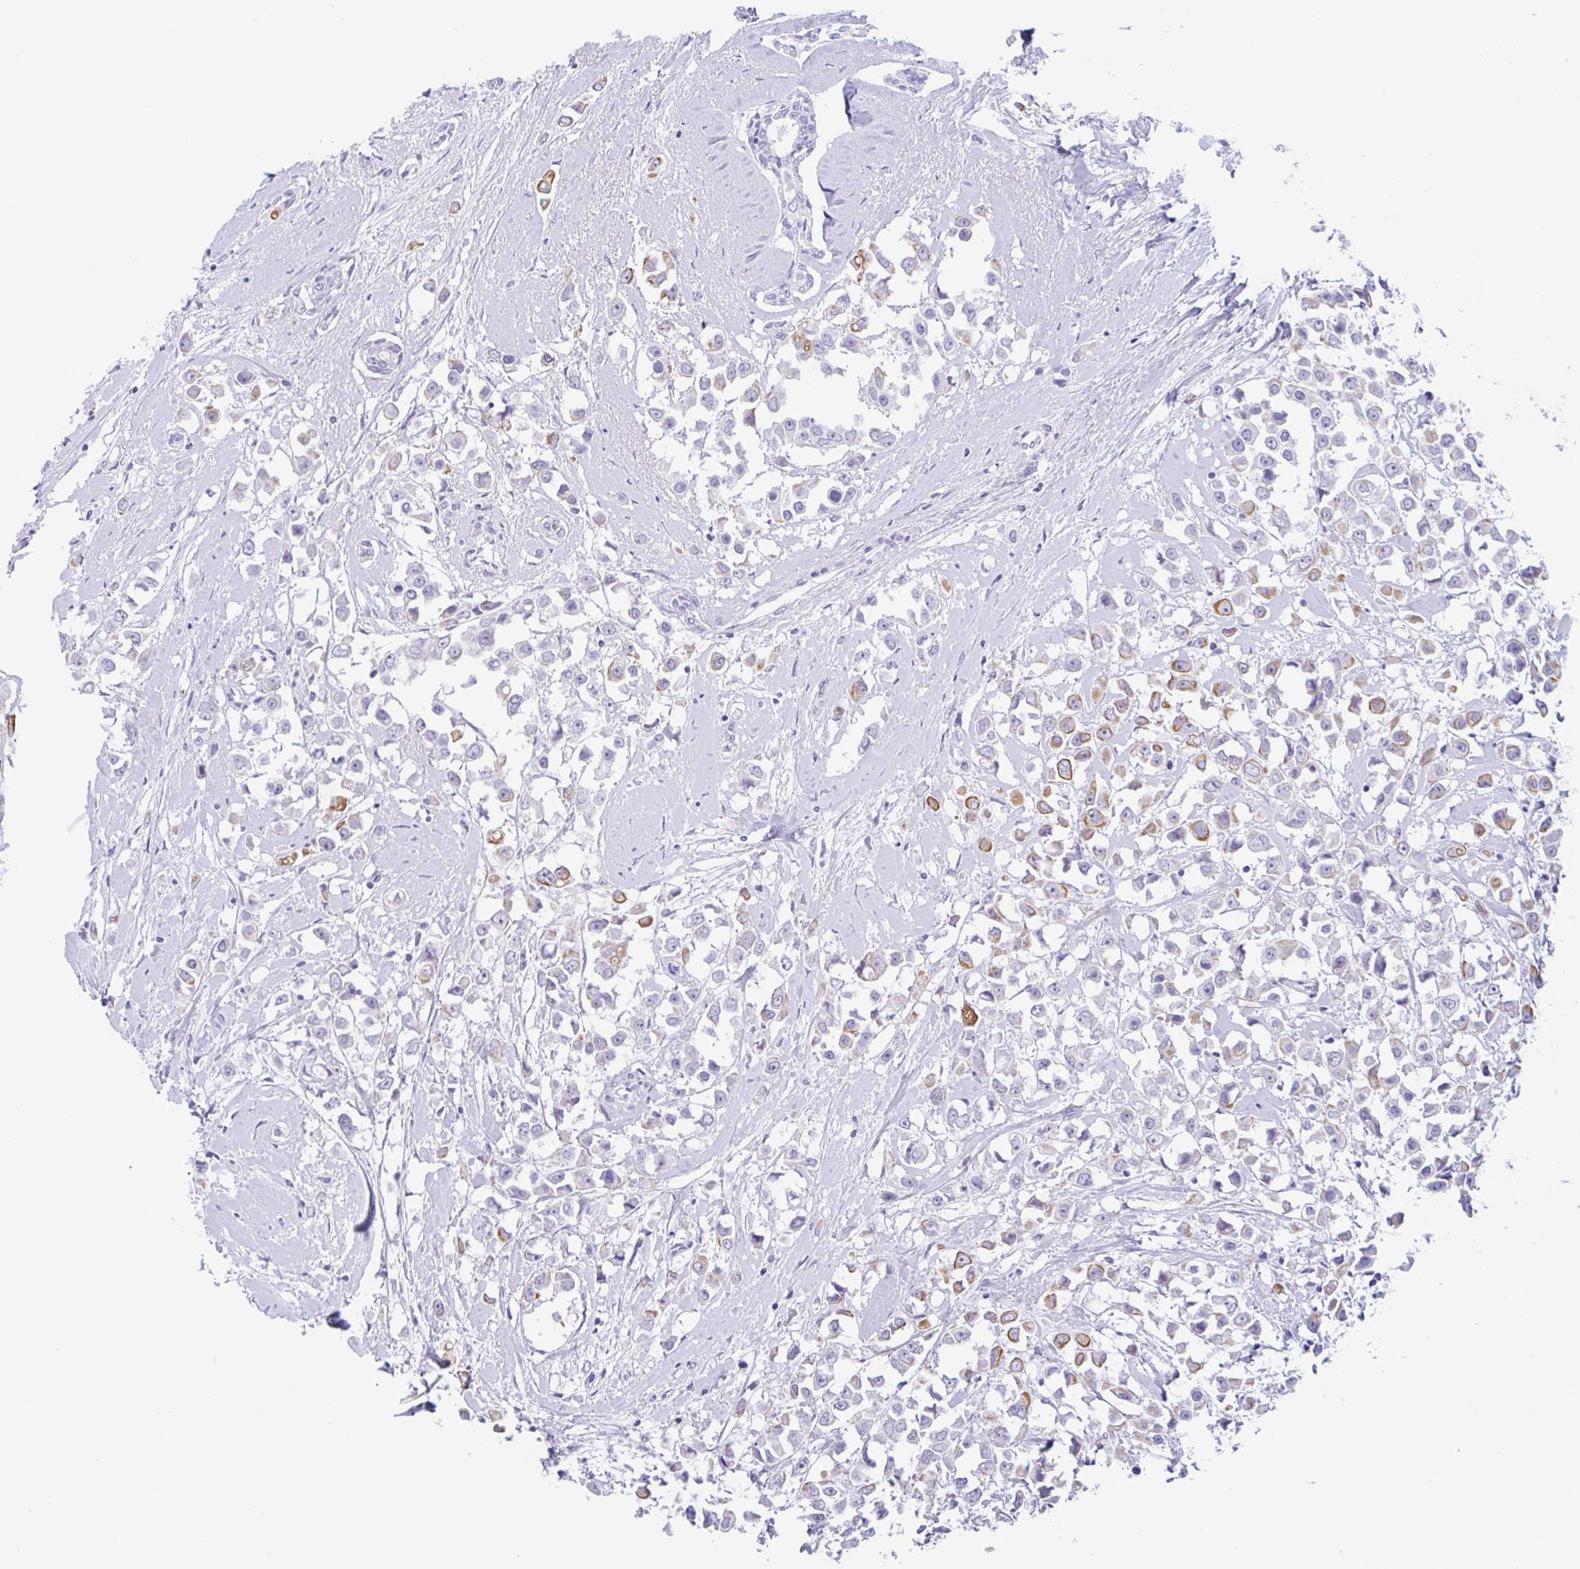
{"staining": {"intensity": "moderate", "quantity": "25%-75%", "location": "cytoplasmic/membranous"}, "tissue": "breast cancer", "cell_type": "Tumor cells", "image_type": "cancer", "snomed": [{"axis": "morphology", "description": "Duct carcinoma"}, {"axis": "topography", "description": "Breast"}], "caption": "IHC photomicrograph of neoplastic tissue: breast cancer (intraductal carcinoma) stained using IHC shows medium levels of moderate protein expression localized specifically in the cytoplasmic/membranous of tumor cells, appearing as a cytoplasmic/membranous brown color.", "gene": "DTWD2", "patient": {"sex": "female", "age": 61}}